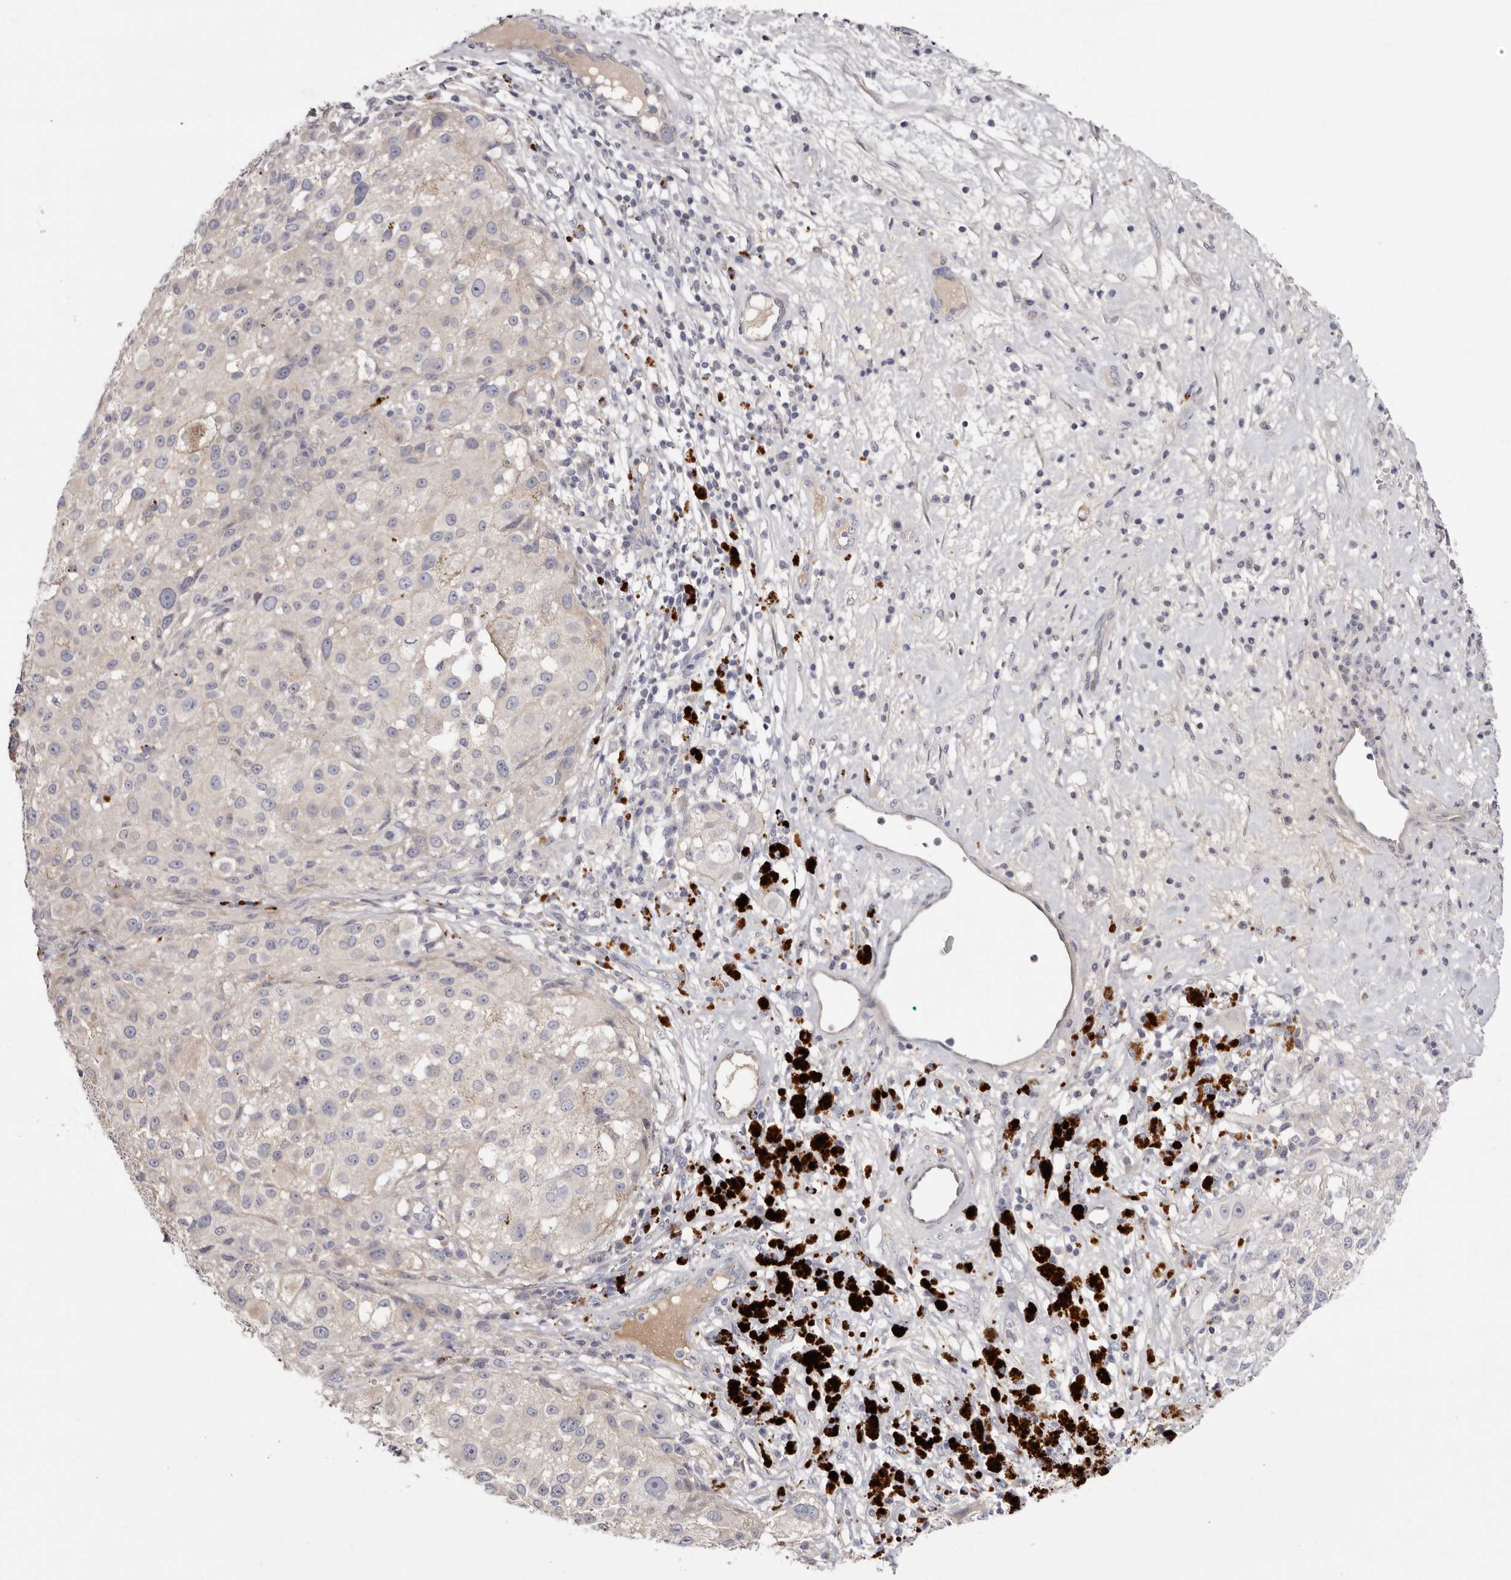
{"staining": {"intensity": "negative", "quantity": "none", "location": "none"}, "tissue": "melanoma", "cell_type": "Tumor cells", "image_type": "cancer", "snomed": [{"axis": "morphology", "description": "Necrosis, NOS"}, {"axis": "morphology", "description": "Malignant melanoma, NOS"}, {"axis": "topography", "description": "Skin"}], "caption": "The photomicrograph shows no staining of tumor cells in melanoma.", "gene": "STK16", "patient": {"sex": "female", "age": 87}}